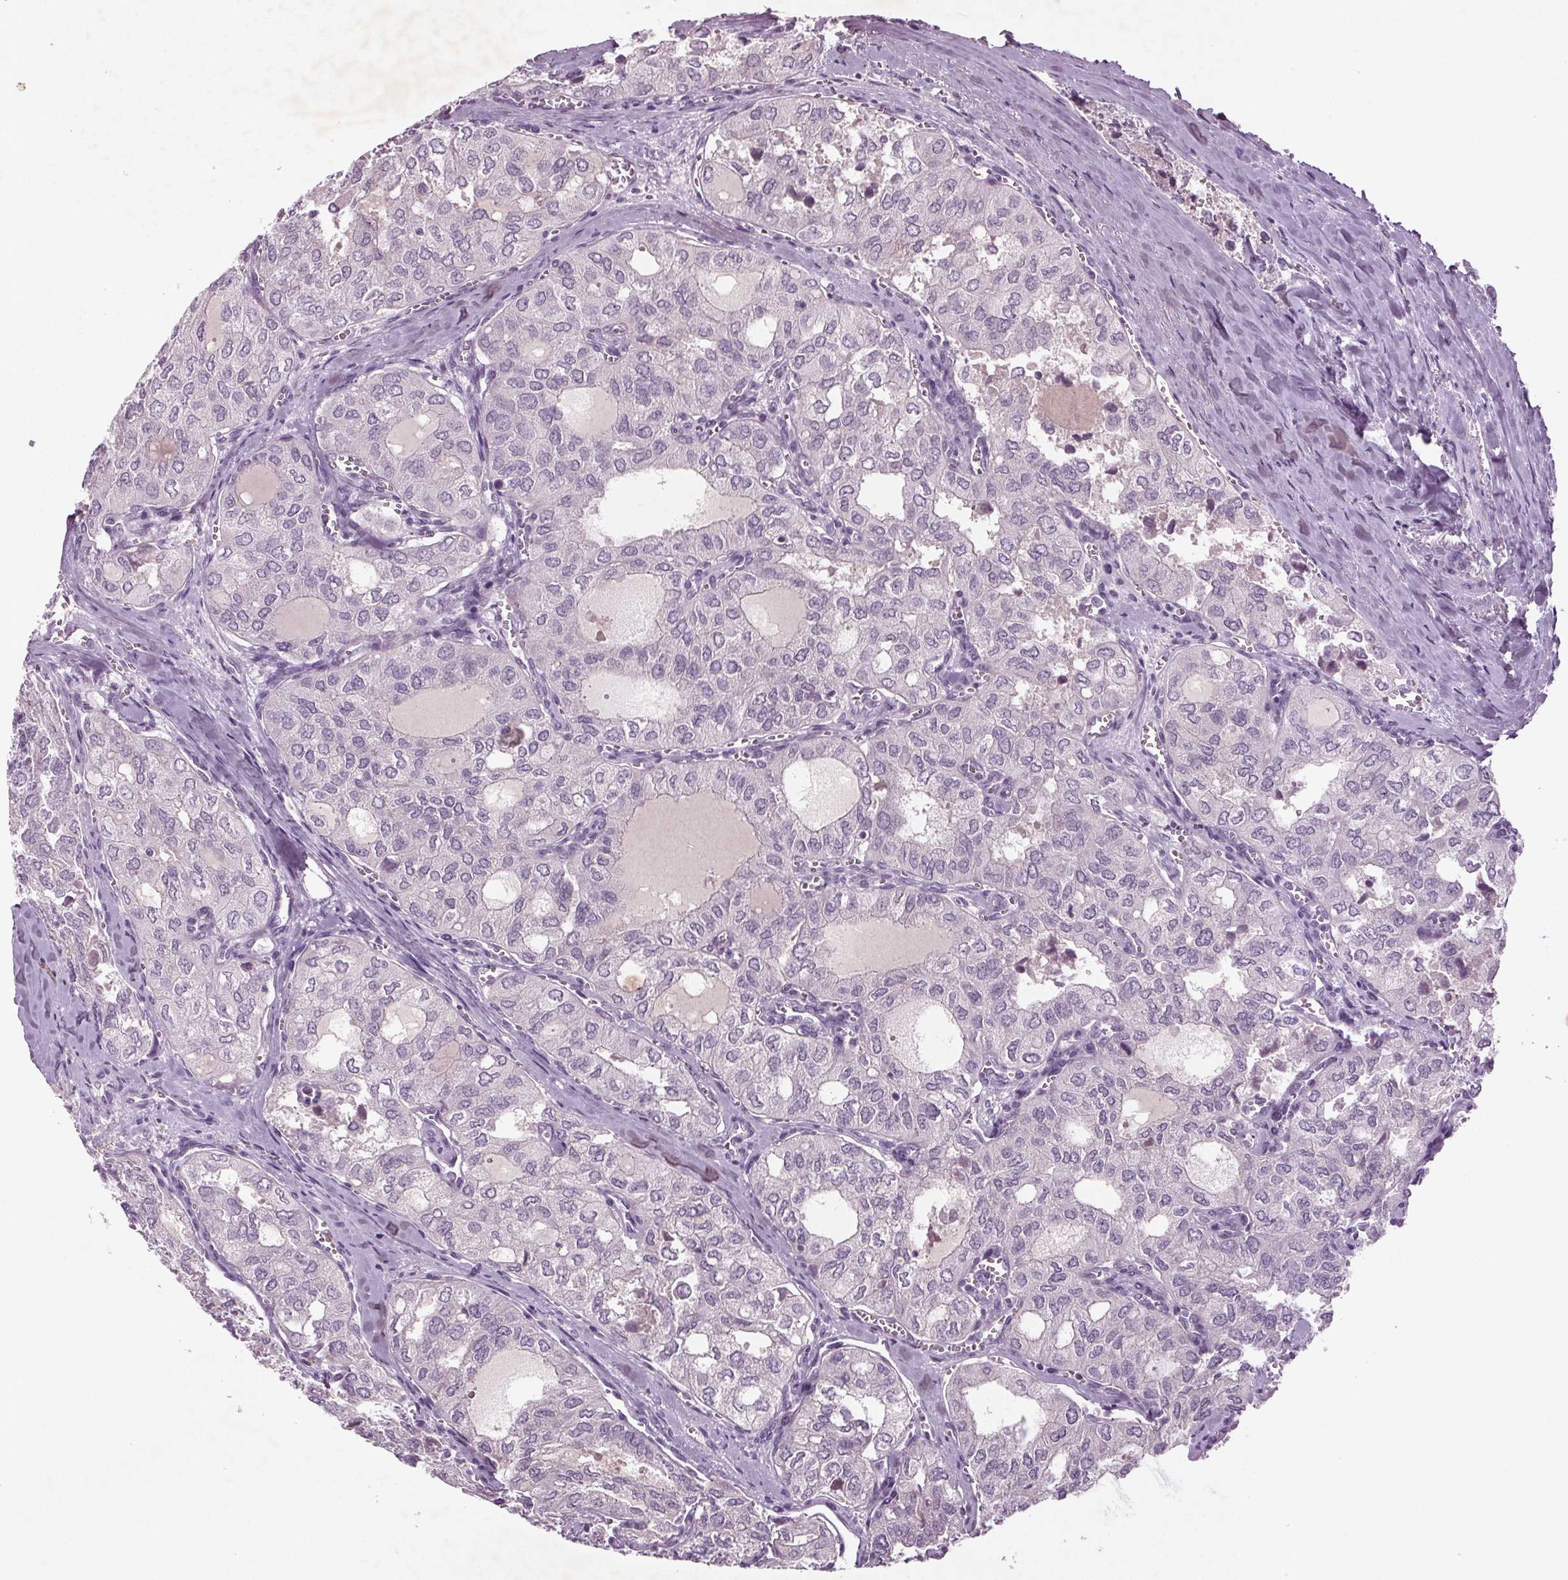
{"staining": {"intensity": "negative", "quantity": "none", "location": "none"}, "tissue": "thyroid cancer", "cell_type": "Tumor cells", "image_type": "cancer", "snomed": [{"axis": "morphology", "description": "Follicular adenoma carcinoma, NOS"}, {"axis": "topography", "description": "Thyroid gland"}], "caption": "This is a histopathology image of immunohistochemistry staining of thyroid cancer, which shows no positivity in tumor cells.", "gene": "BHLHE22", "patient": {"sex": "male", "age": 75}}